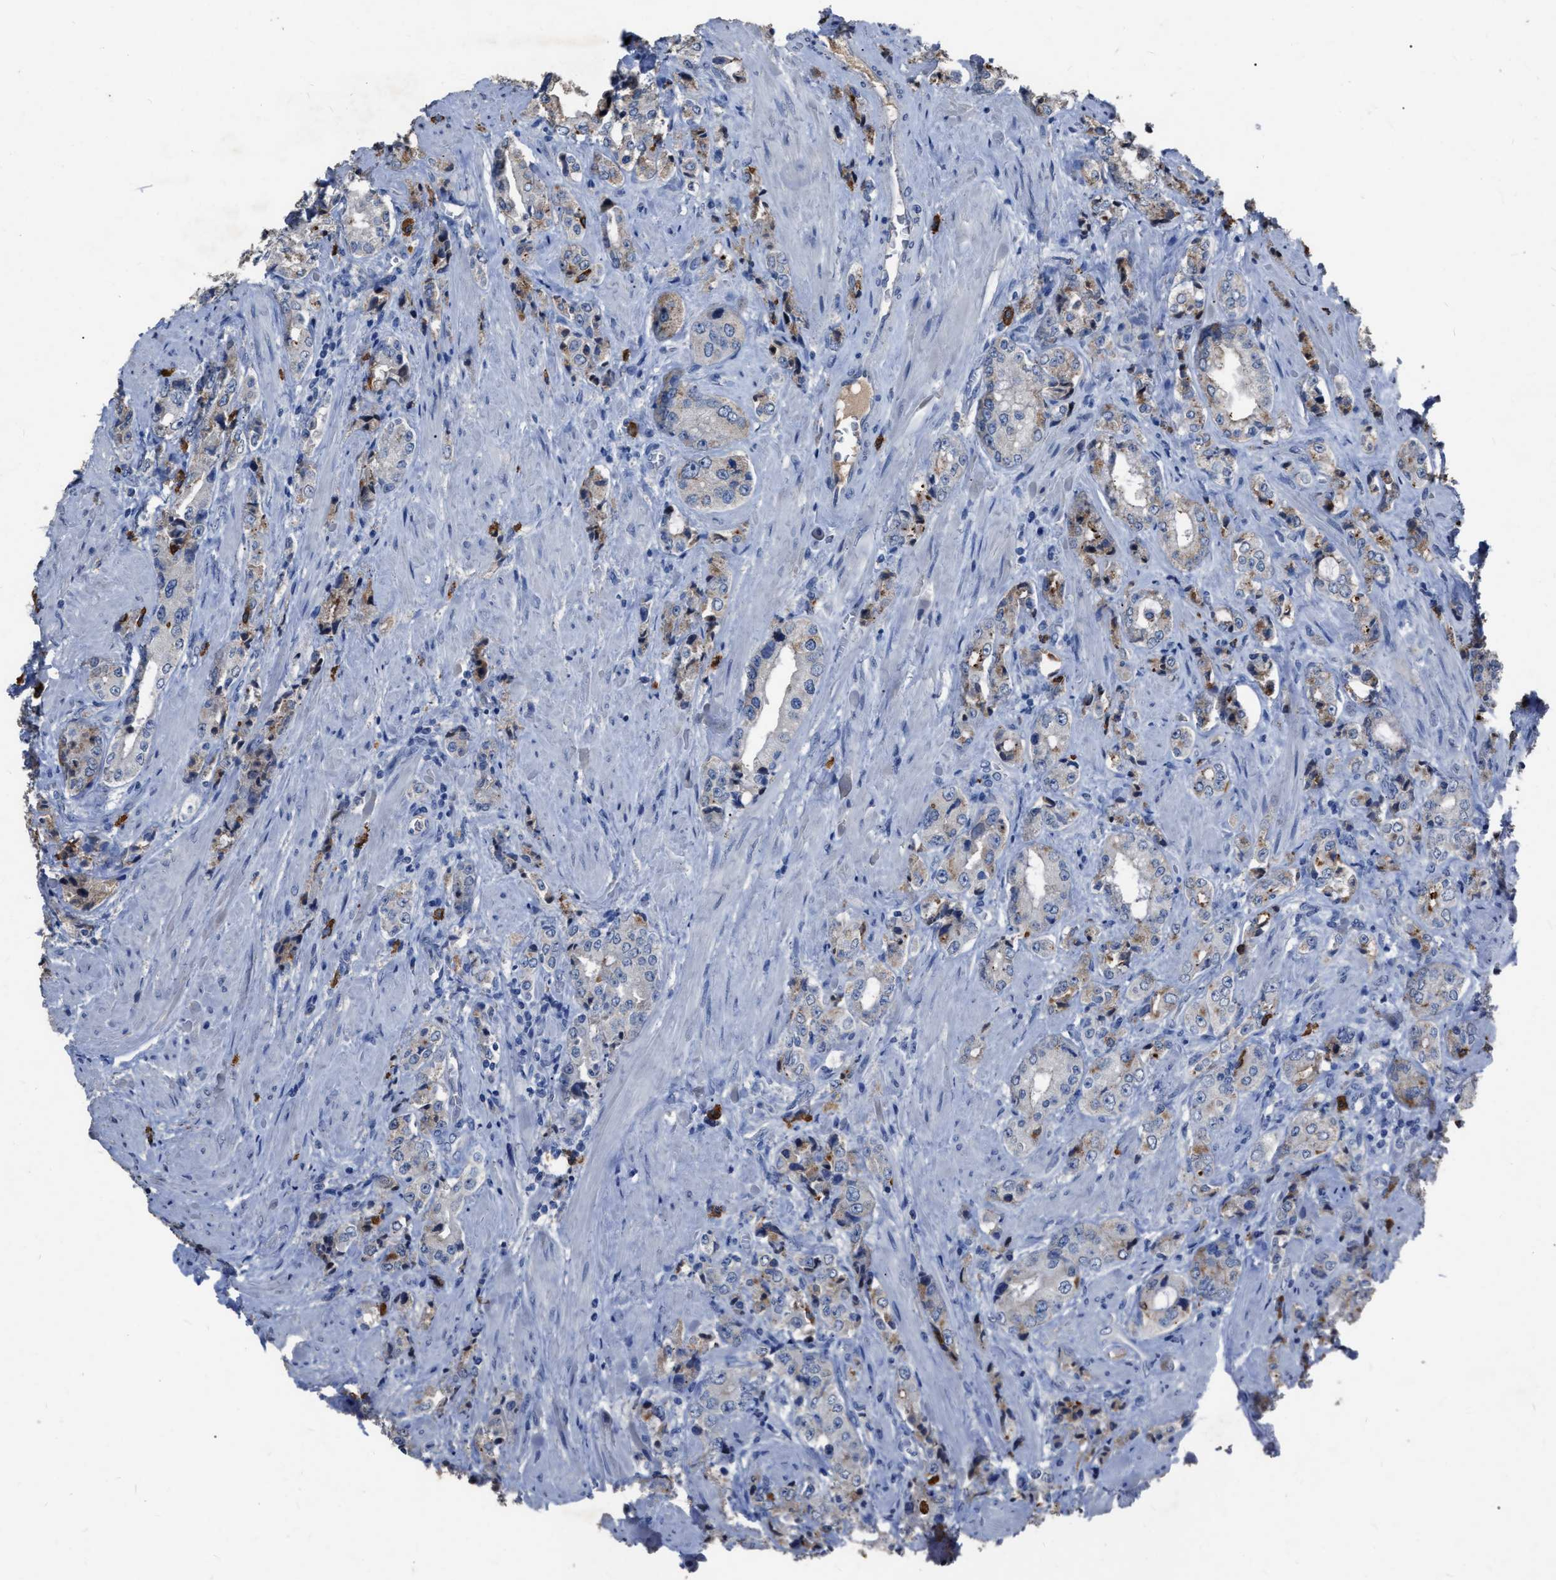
{"staining": {"intensity": "negative", "quantity": "none", "location": "none"}, "tissue": "prostate cancer", "cell_type": "Tumor cells", "image_type": "cancer", "snomed": [{"axis": "morphology", "description": "Adenocarcinoma, High grade"}, {"axis": "topography", "description": "Prostate"}], "caption": "Immunohistochemical staining of human prostate cancer (high-grade adenocarcinoma) displays no significant positivity in tumor cells. (Immunohistochemistry (ihc), brightfield microscopy, high magnification).", "gene": "HABP2", "patient": {"sex": "male", "age": 61}}